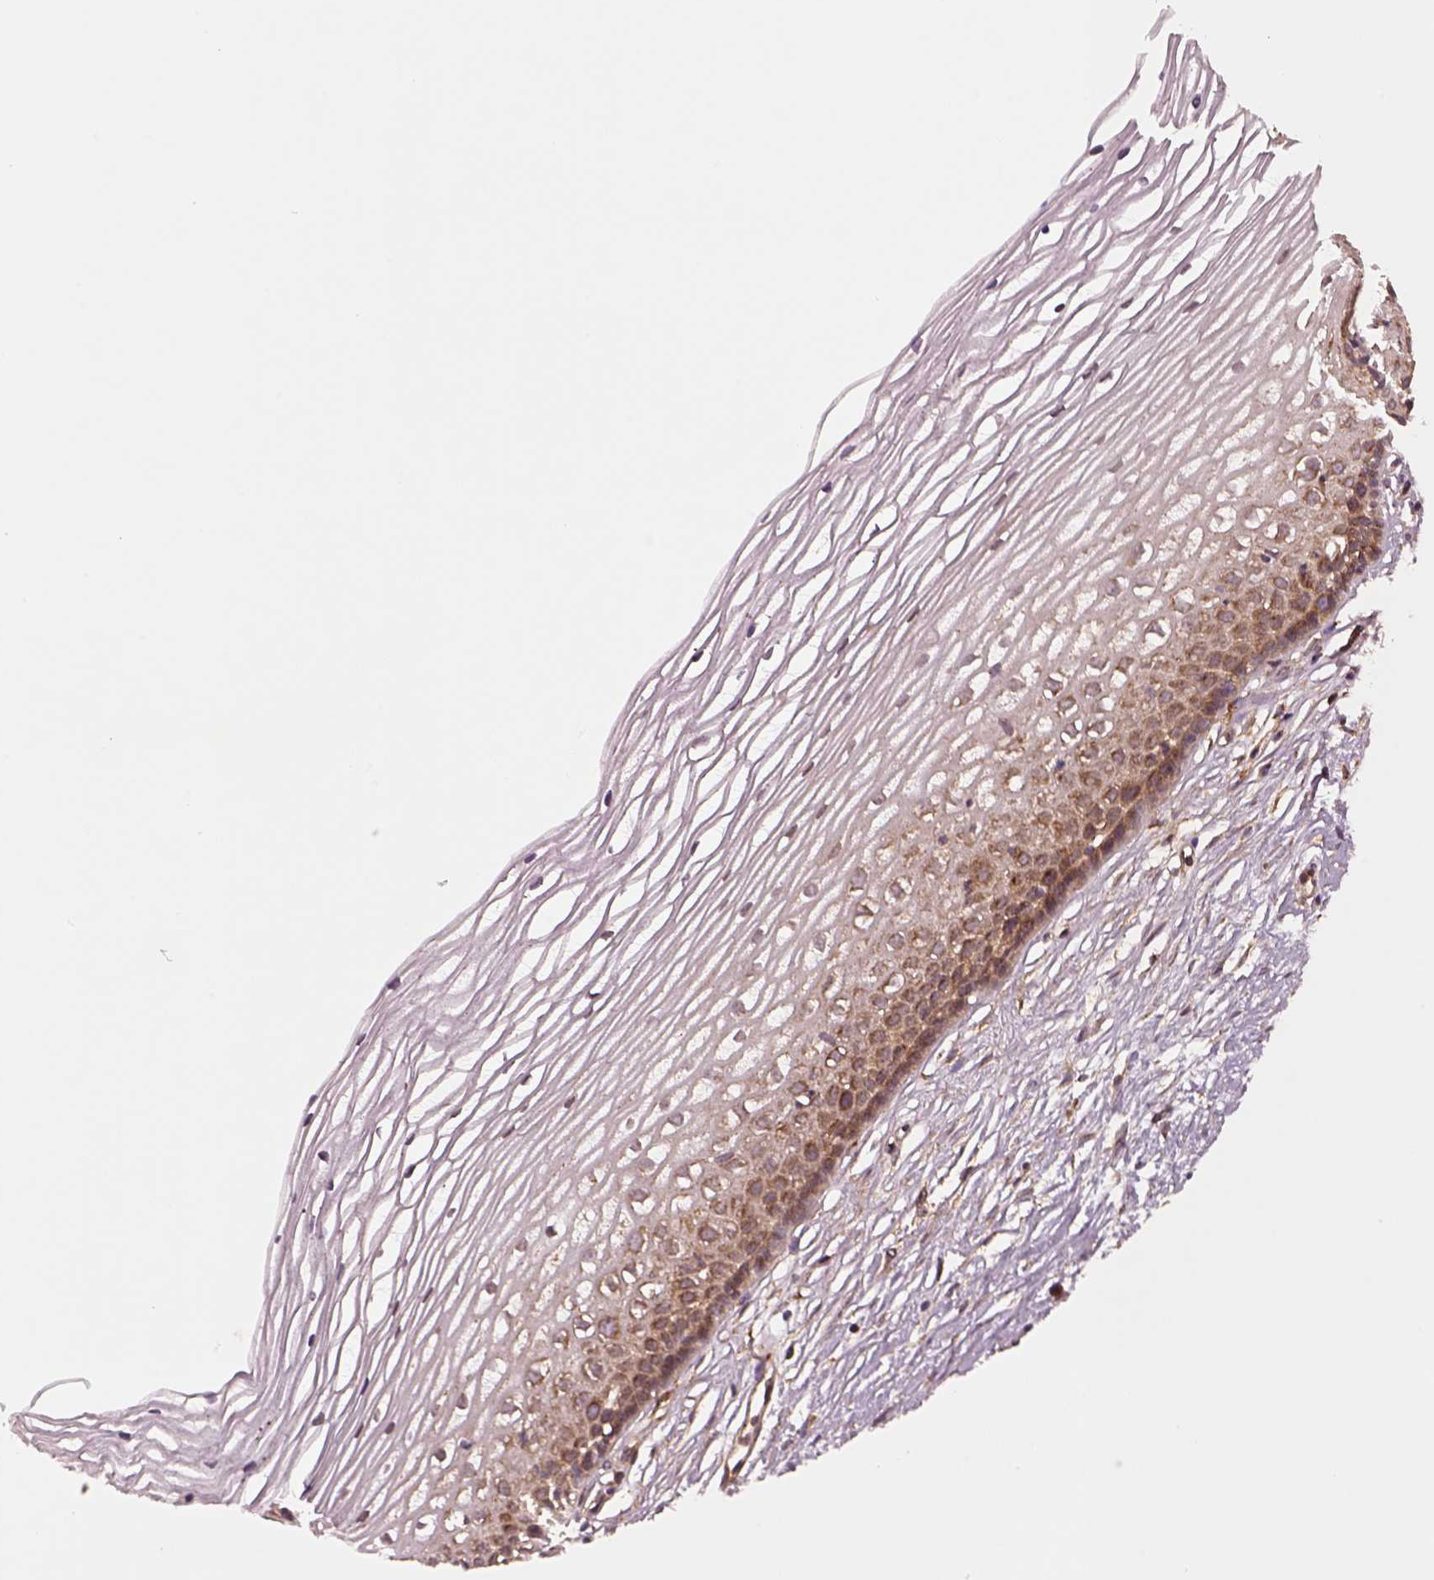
{"staining": {"intensity": "moderate", "quantity": "25%-75%", "location": "cytoplasmic/membranous"}, "tissue": "cervix", "cell_type": "Glandular cells", "image_type": "normal", "snomed": [{"axis": "morphology", "description": "Normal tissue, NOS"}, {"axis": "topography", "description": "Cervix"}], "caption": "Immunohistochemistry (DAB (3,3'-diaminobenzidine)) staining of unremarkable cervix displays moderate cytoplasmic/membranous protein expression in approximately 25%-75% of glandular cells. The staining was performed using DAB (3,3'-diaminobenzidine), with brown indicating positive protein expression. Nuclei are stained blue with hematoxylin.", "gene": "WASHC2A", "patient": {"sex": "female", "age": 40}}